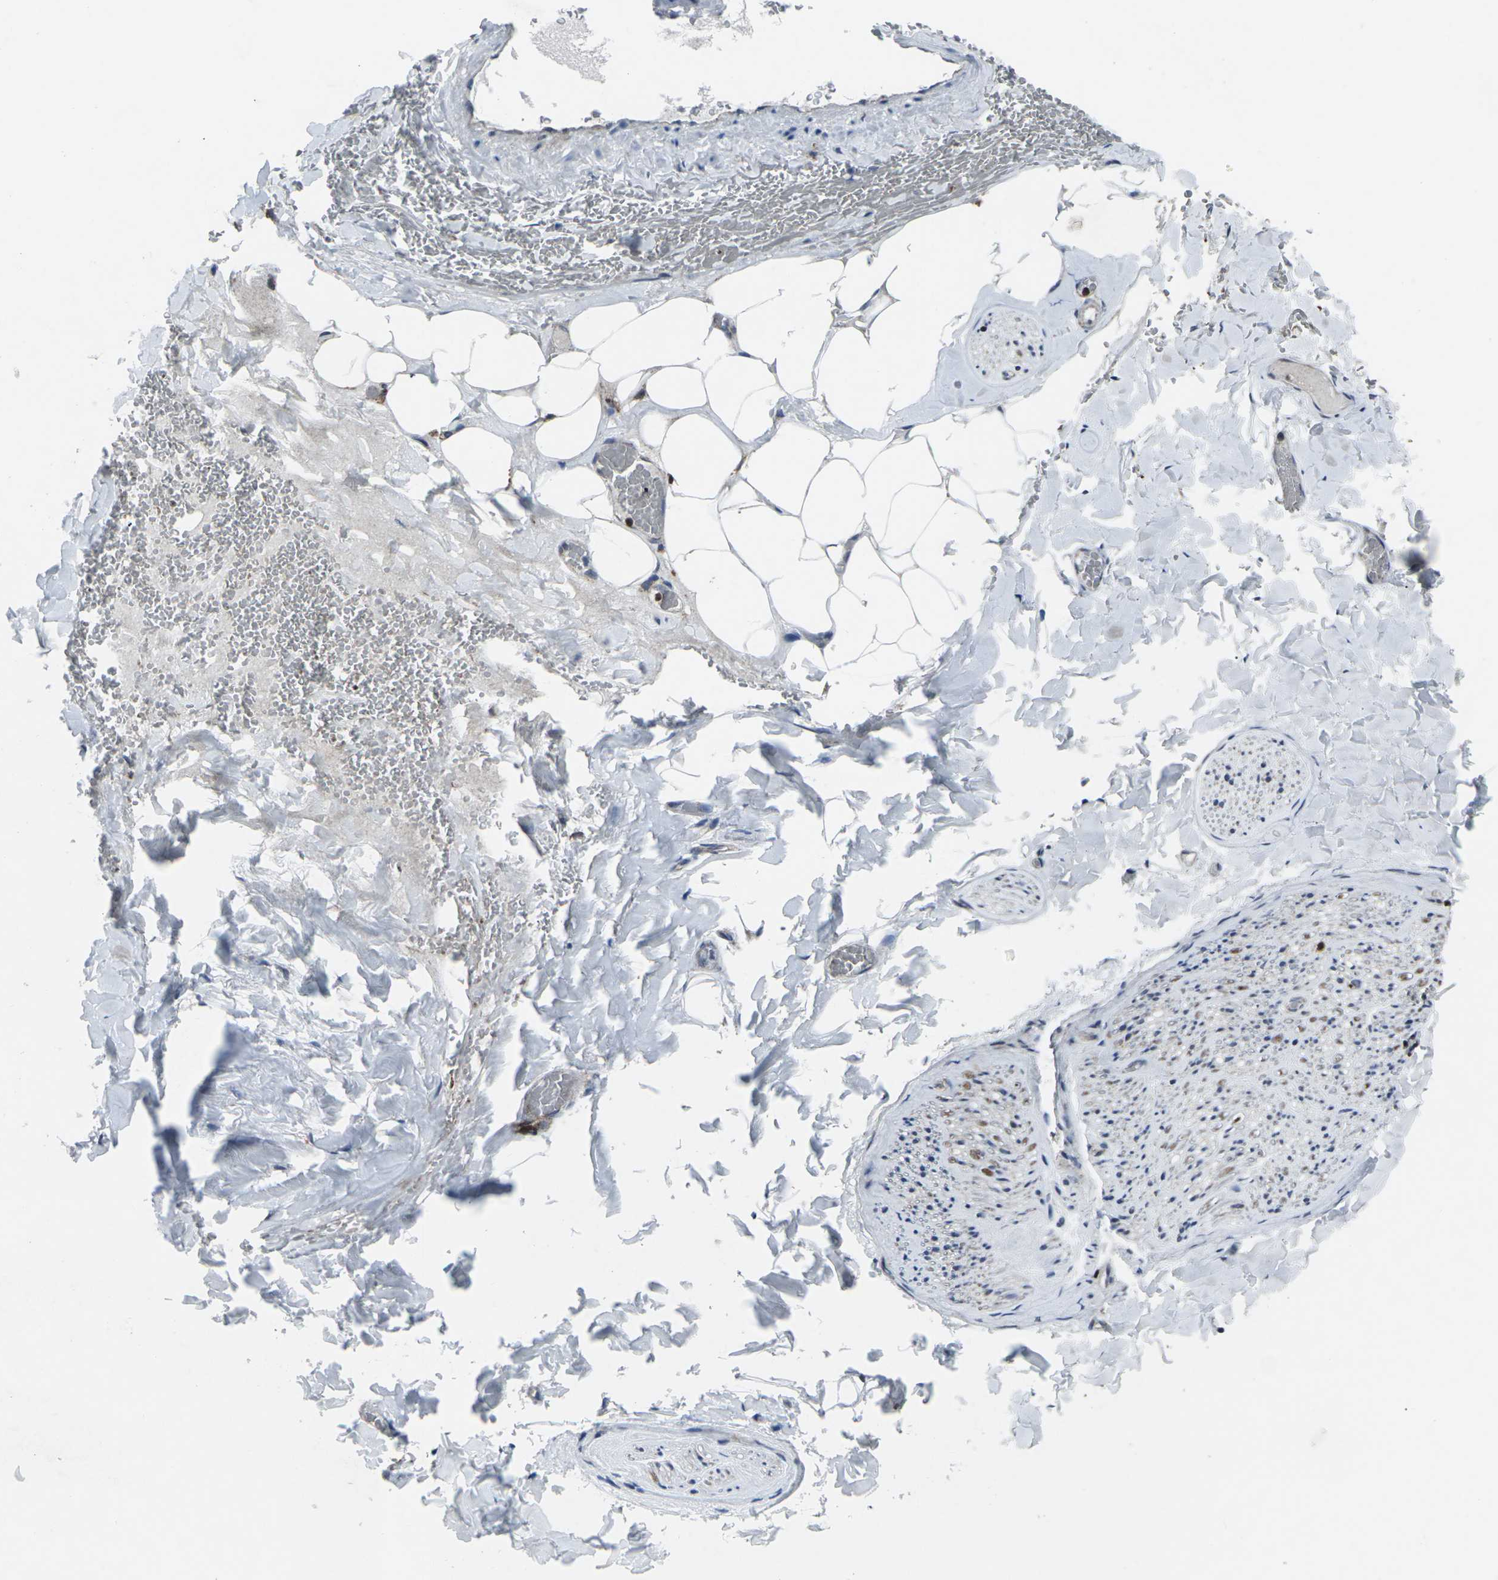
{"staining": {"intensity": "negative", "quantity": "none", "location": "none"}, "tissue": "adipose tissue", "cell_type": "Adipocytes", "image_type": "normal", "snomed": [{"axis": "morphology", "description": "Normal tissue, NOS"}, {"axis": "topography", "description": "Peripheral nerve tissue"}], "caption": "This is a micrograph of IHC staining of unremarkable adipose tissue, which shows no staining in adipocytes. The staining was performed using DAB to visualize the protein expression in brown, while the nuclei were stained in blue with hematoxylin (Magnification: 20x).", "gene": "STAT4", "patient": {"sex": "male", "age": 70}}